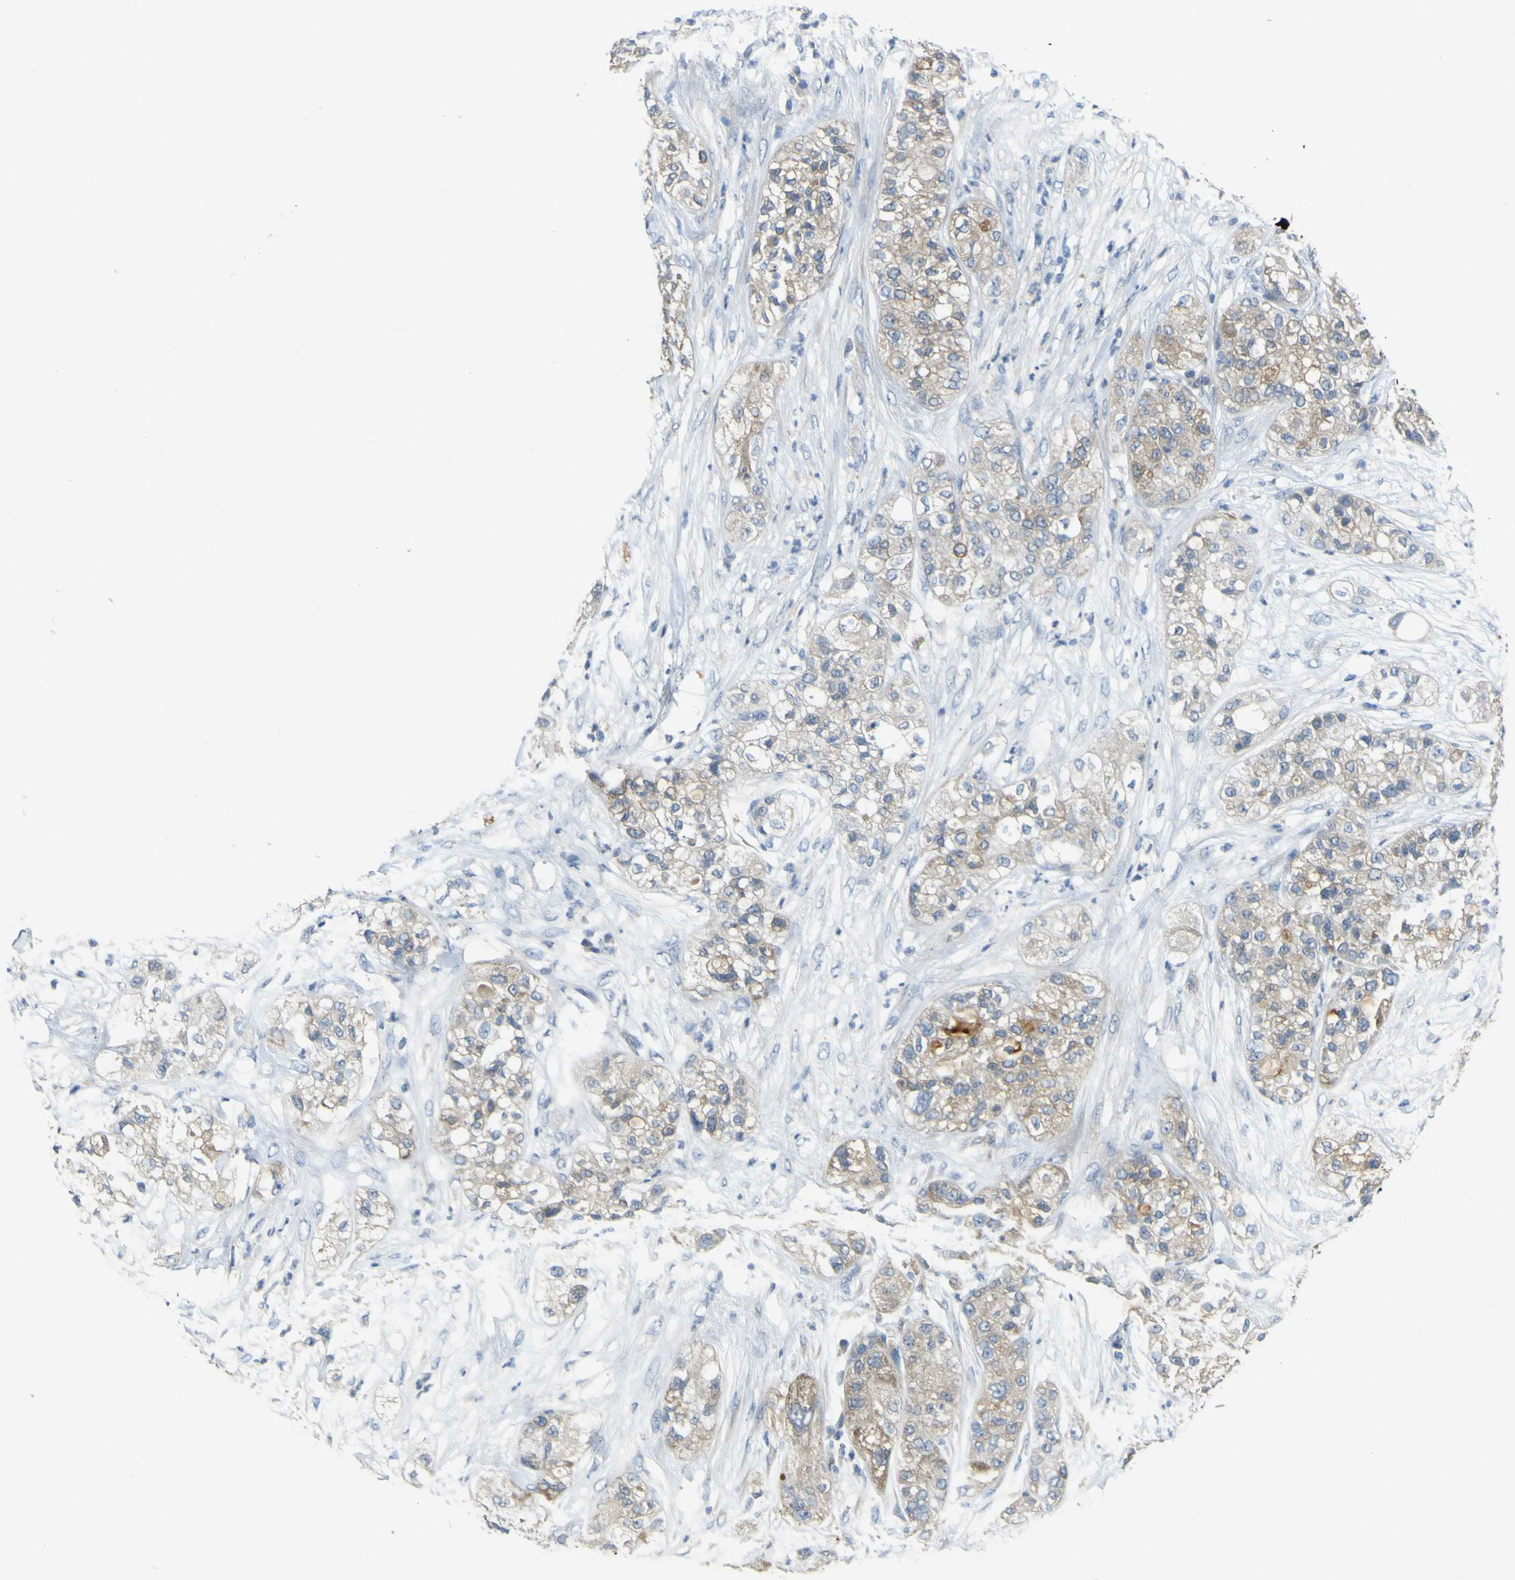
{"staining": {"intensity": "weak", "quantity": "<25%", "location": "cytoplasmic/membranous"}, "tissue": "pancreatic cancer", "cell_type": "Tumor cells", "image_type": "cancer", "snomed": [{"axis": "morphology", "description": "Adenocarcinoma, NOS"}, {"axis": "topography", "description": "Pancreas"}], "caption": "IHC of pancreatic adenocarcinoma displays no staining in tumor cells.", "gene": "LDLR", "patient": {"sex": "female", "age": 78}}